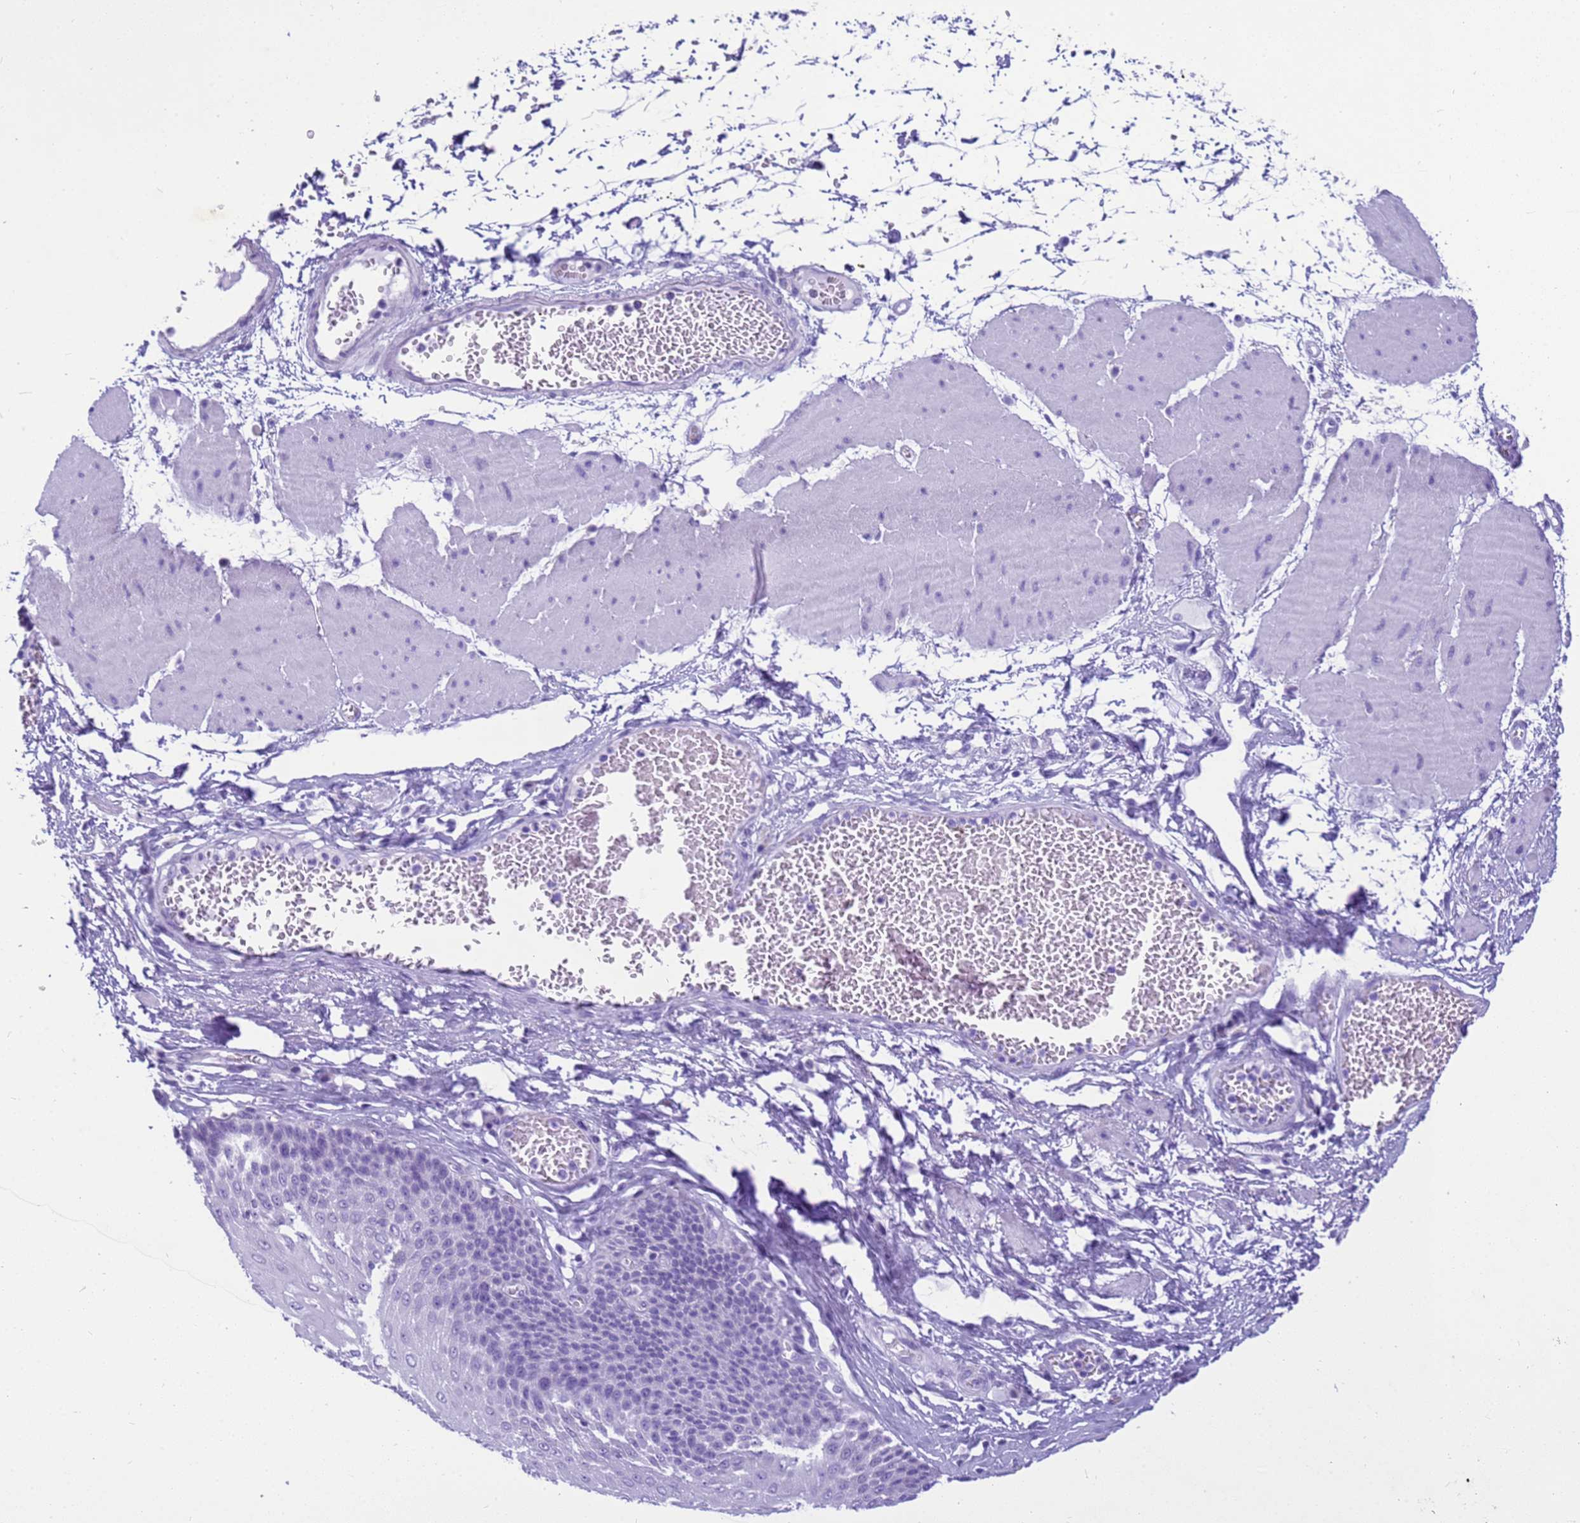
{"staining": {"intensity": "negative", "quantity": "none", "location": "none"}, "tissue": "esophagus", "cell_type": "Squamous epithelial cells", "image_type": "normal", "snomed": [{"axis": "morphology", "description": "Normal tissue, NOS"}, {"axis": "topography", "description": "Esophagus"}], "caption": "A photomicrograph of esophagus stained for a protein displays no brown staining in squamous epithelial cells.", "gene": "STATH", "patient": {"sex": "male", "age": 60}}